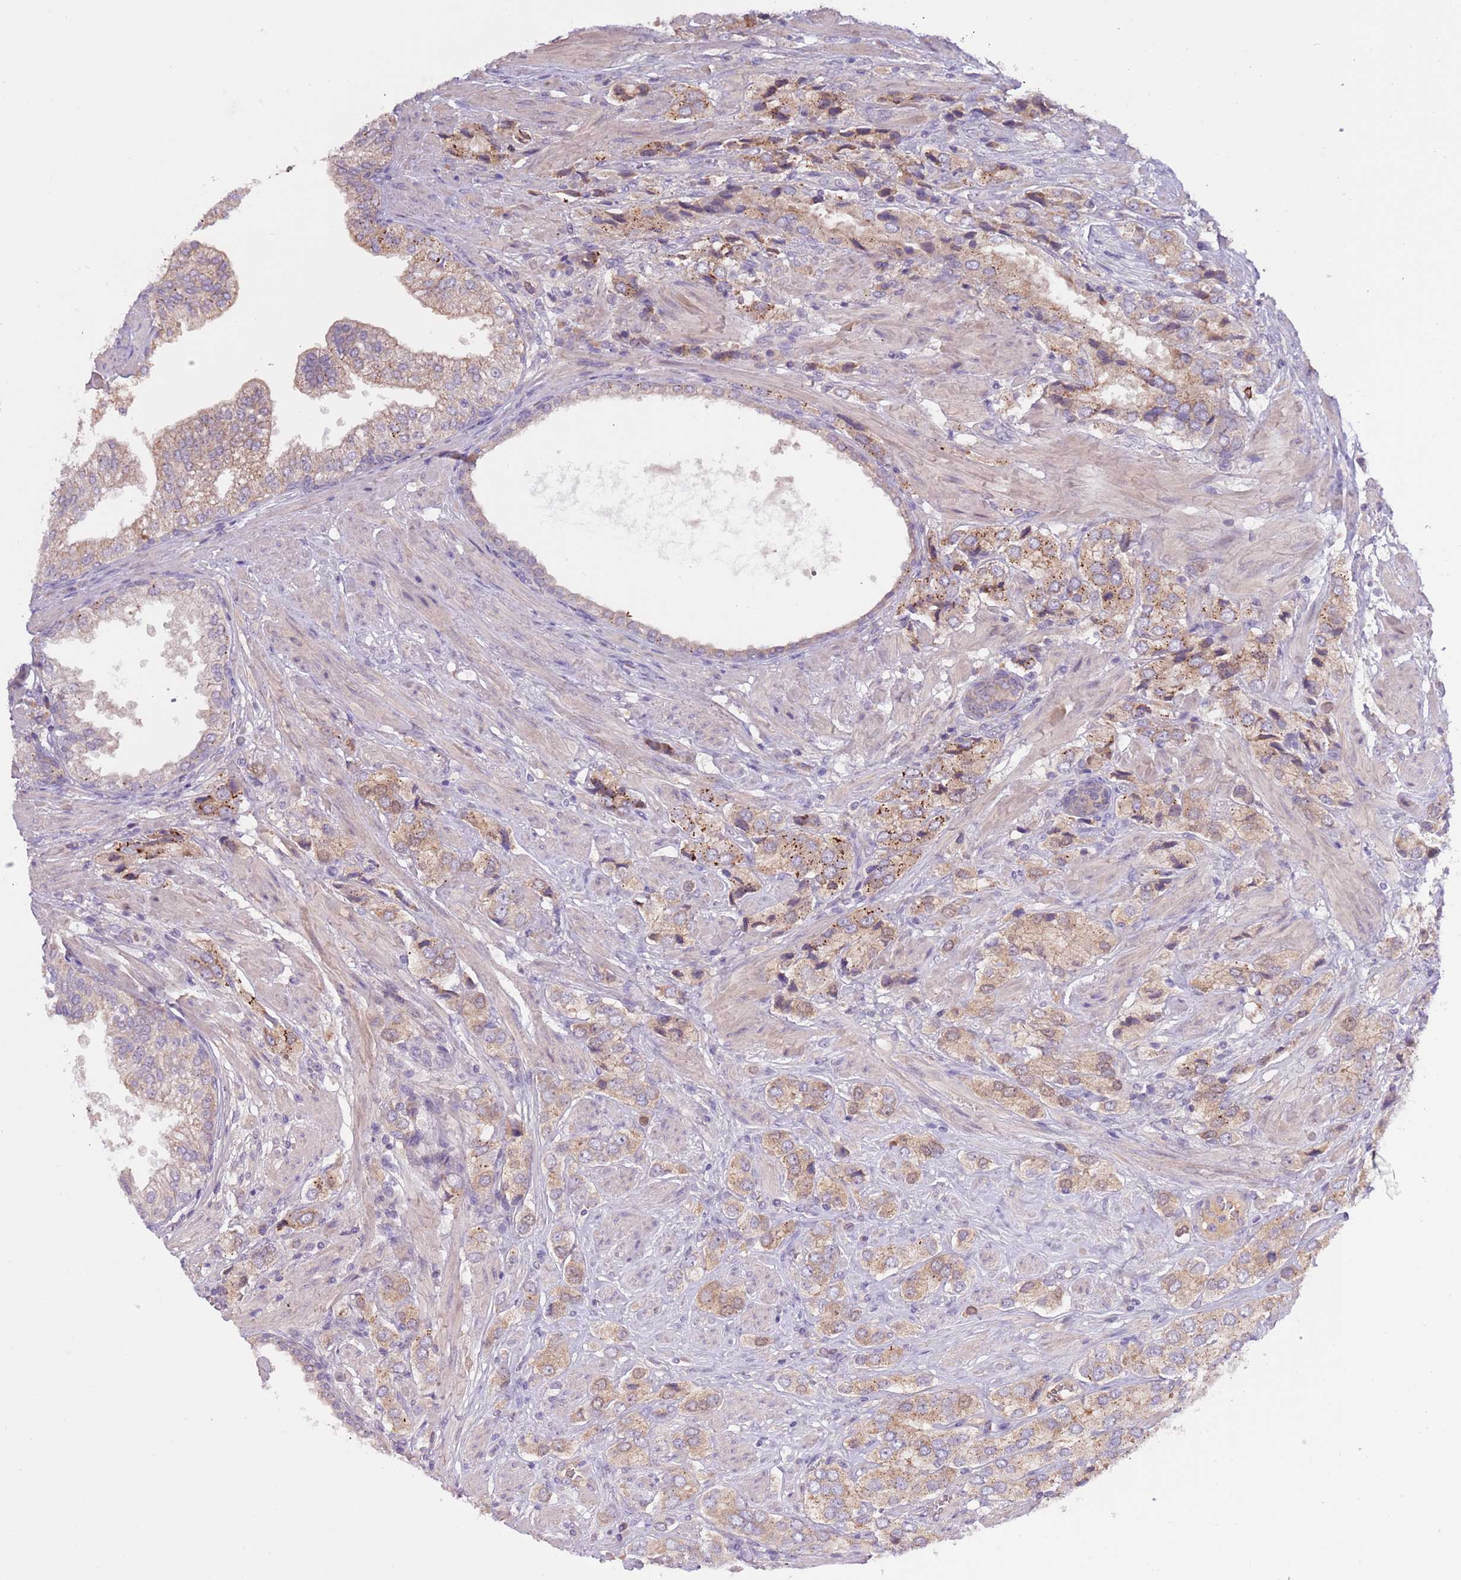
{"staining": {"intensity": "moderate", "quantity": ">75%", "location": "cytoplasmic/membranous"}, "tissue": "prostate cancer", "cell_type": "Tumor cells", "image_type": "cancer", "snomed": [{"axis": "morphology", "description": "Adenocarcinoma, High grade"}, {"axis": "topography", "description": "Prostate and seminal vesicle, NOS"}], "caption": "A micrograph of prostate cancer (high-grade adenocarcinoma) stained for a protein demonstrates moderate cytoplasmic/membranous brown staining in tumor cells. (DAB IHC, brown staining for protein, blue staining for nuclei).", "gene": "SHROOM3", "patient": {"sex": "male", "age": 64}}